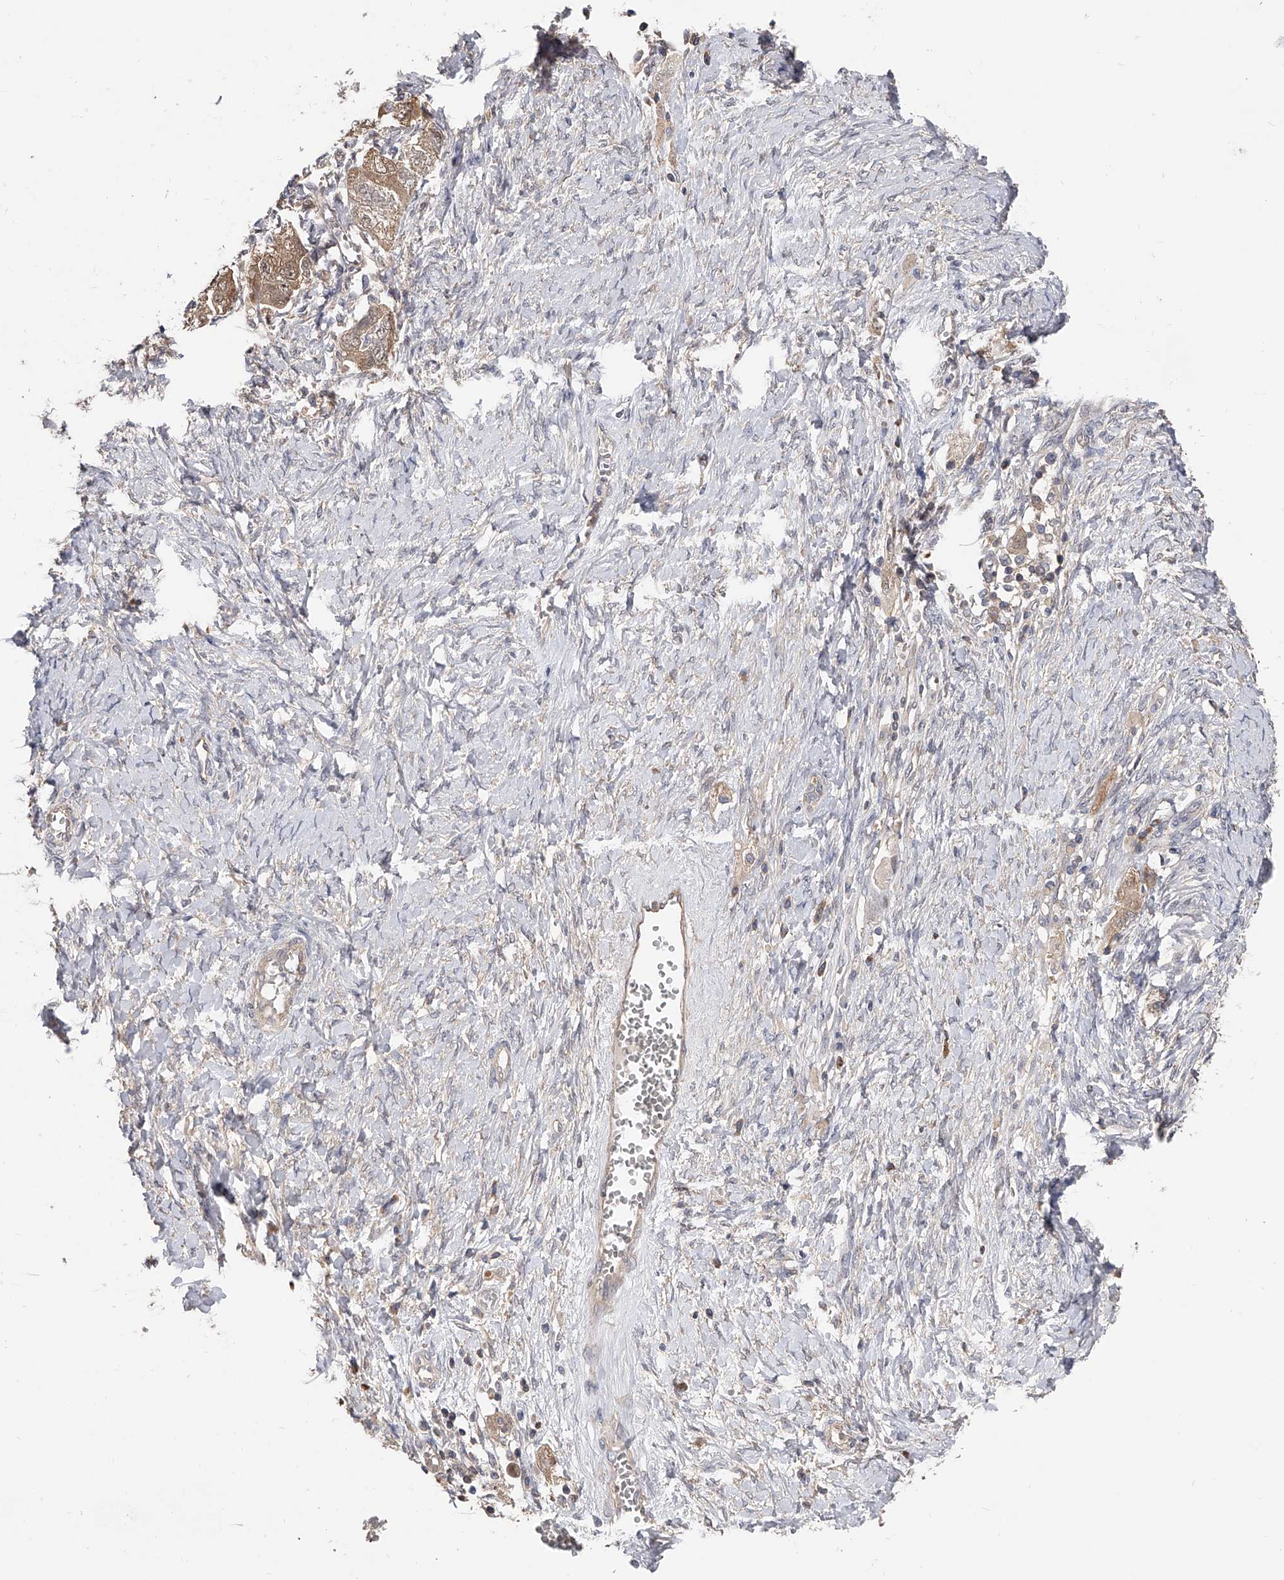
{"staining": {"intensity": "weak", "quantity": ">75%", "location": "cytoplasmic/membranous"}, "tissue": "ovarian cancer", "cell_type": "Tumor cells", "image_type": "cancer", "snomed": [{"axis": "morphology", "description": "Carcinoma, NOS"}, {"axis": "morphology", "description": "Cystadenocarcinoma, serous, NOS"}, {"axis": "topography", "description": "Ovary"}], "caption": "Human carcinoma (ovarian) stained with a protein marker exhibits weak staining in tumor cells.", "gene": "CFAP298", "patient": {"sex": "female", "age": 69}}